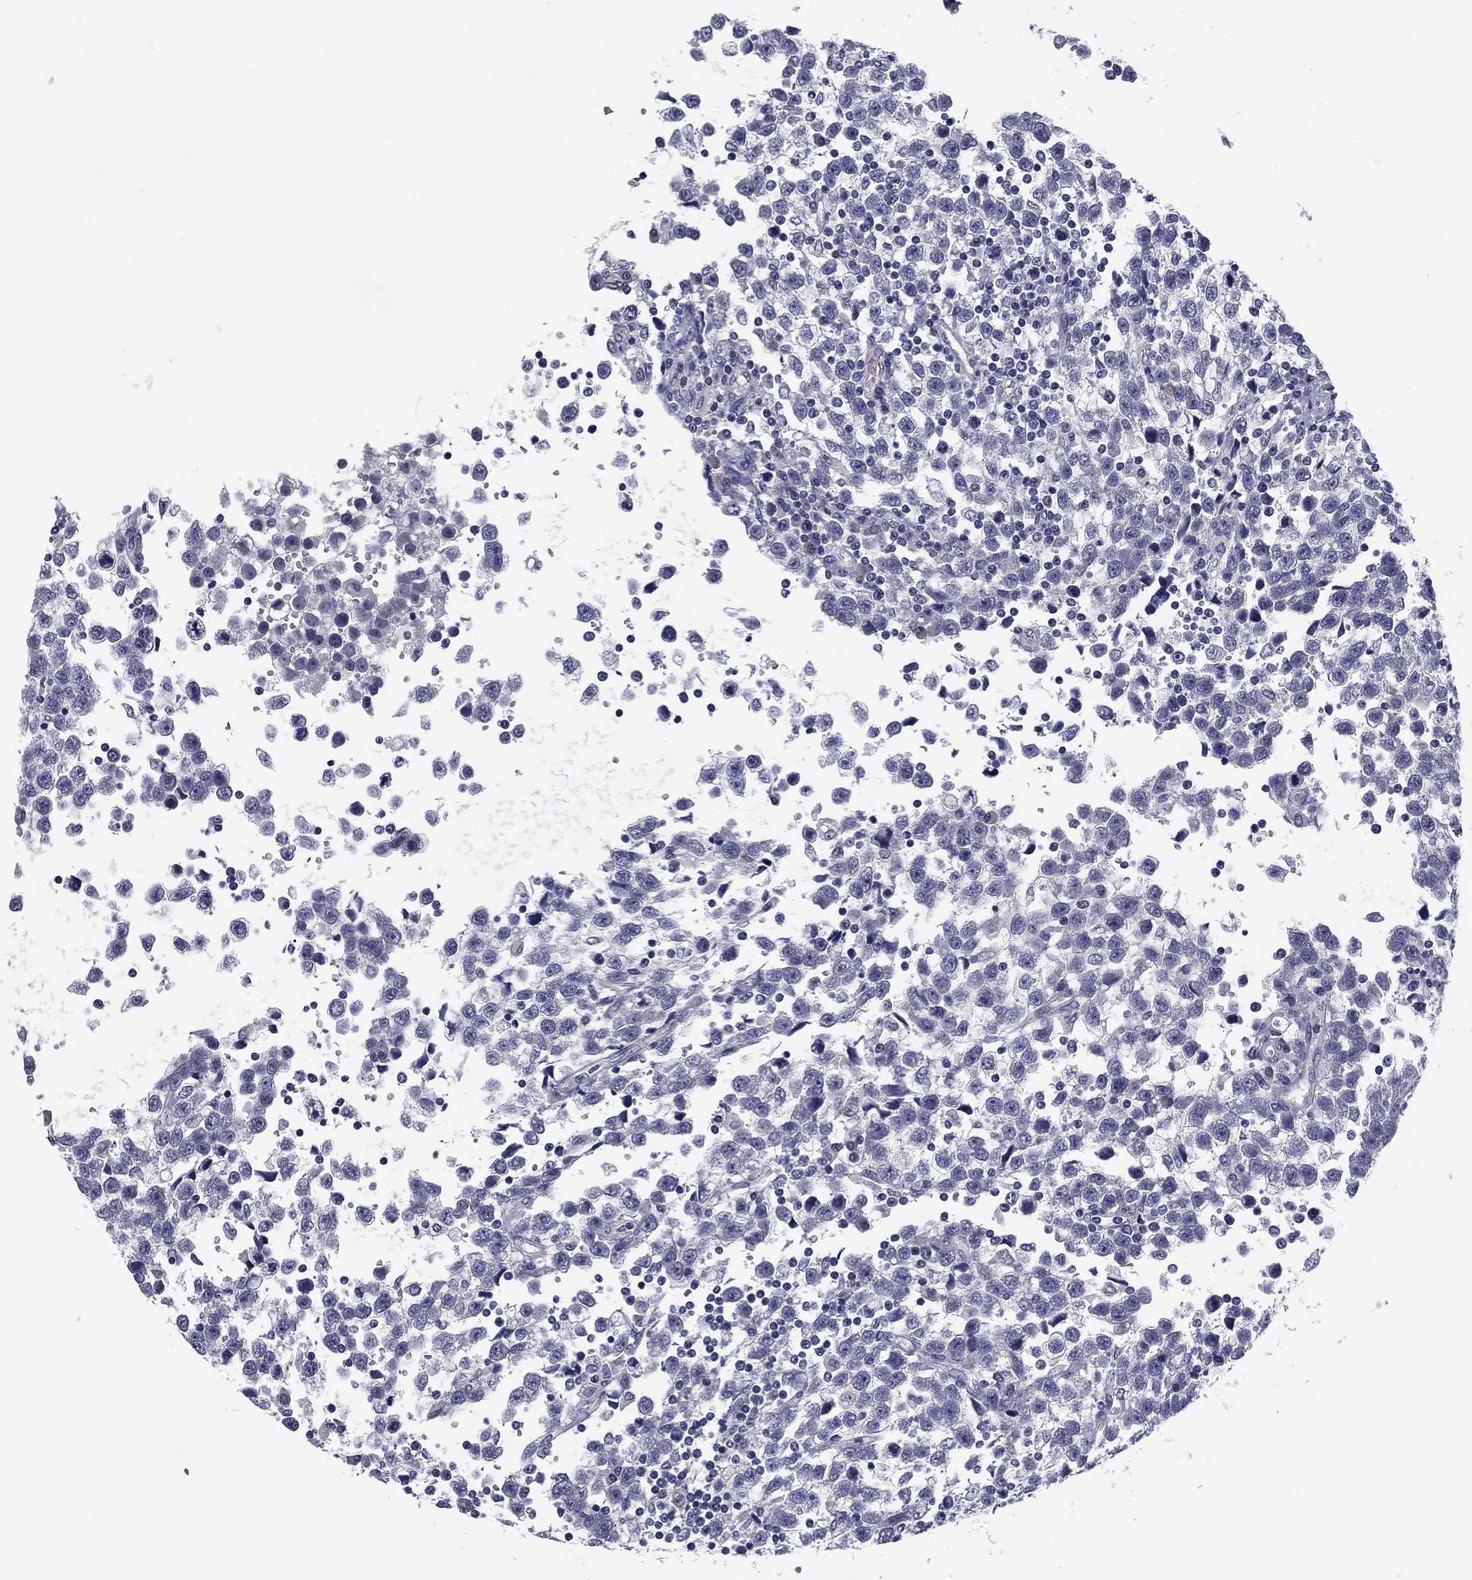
{"staining": {"intensity": "negative", "quantity": "none", "location": "none"}, "tissue": "testis cancer", "cell_type": "Tumor cells", "image_type": "cancer", "snomed": [{"axis": "morphology", "description": "Seminoma, NOS"}, {"axis": "topography", "description": "Testis"}], "caption": "Immunohistochemistry (IHC) of seminoma (testis) displays no staining in tumor cells. (Stains: DAB (3,3'-diaminobenzidine) immunohistochemistry with hematoxylin counter stain, Microscopy: brightfield microscopy at high magnification).", "gene": "REXO5", "patient": {"sex": "male", "age": 34}}